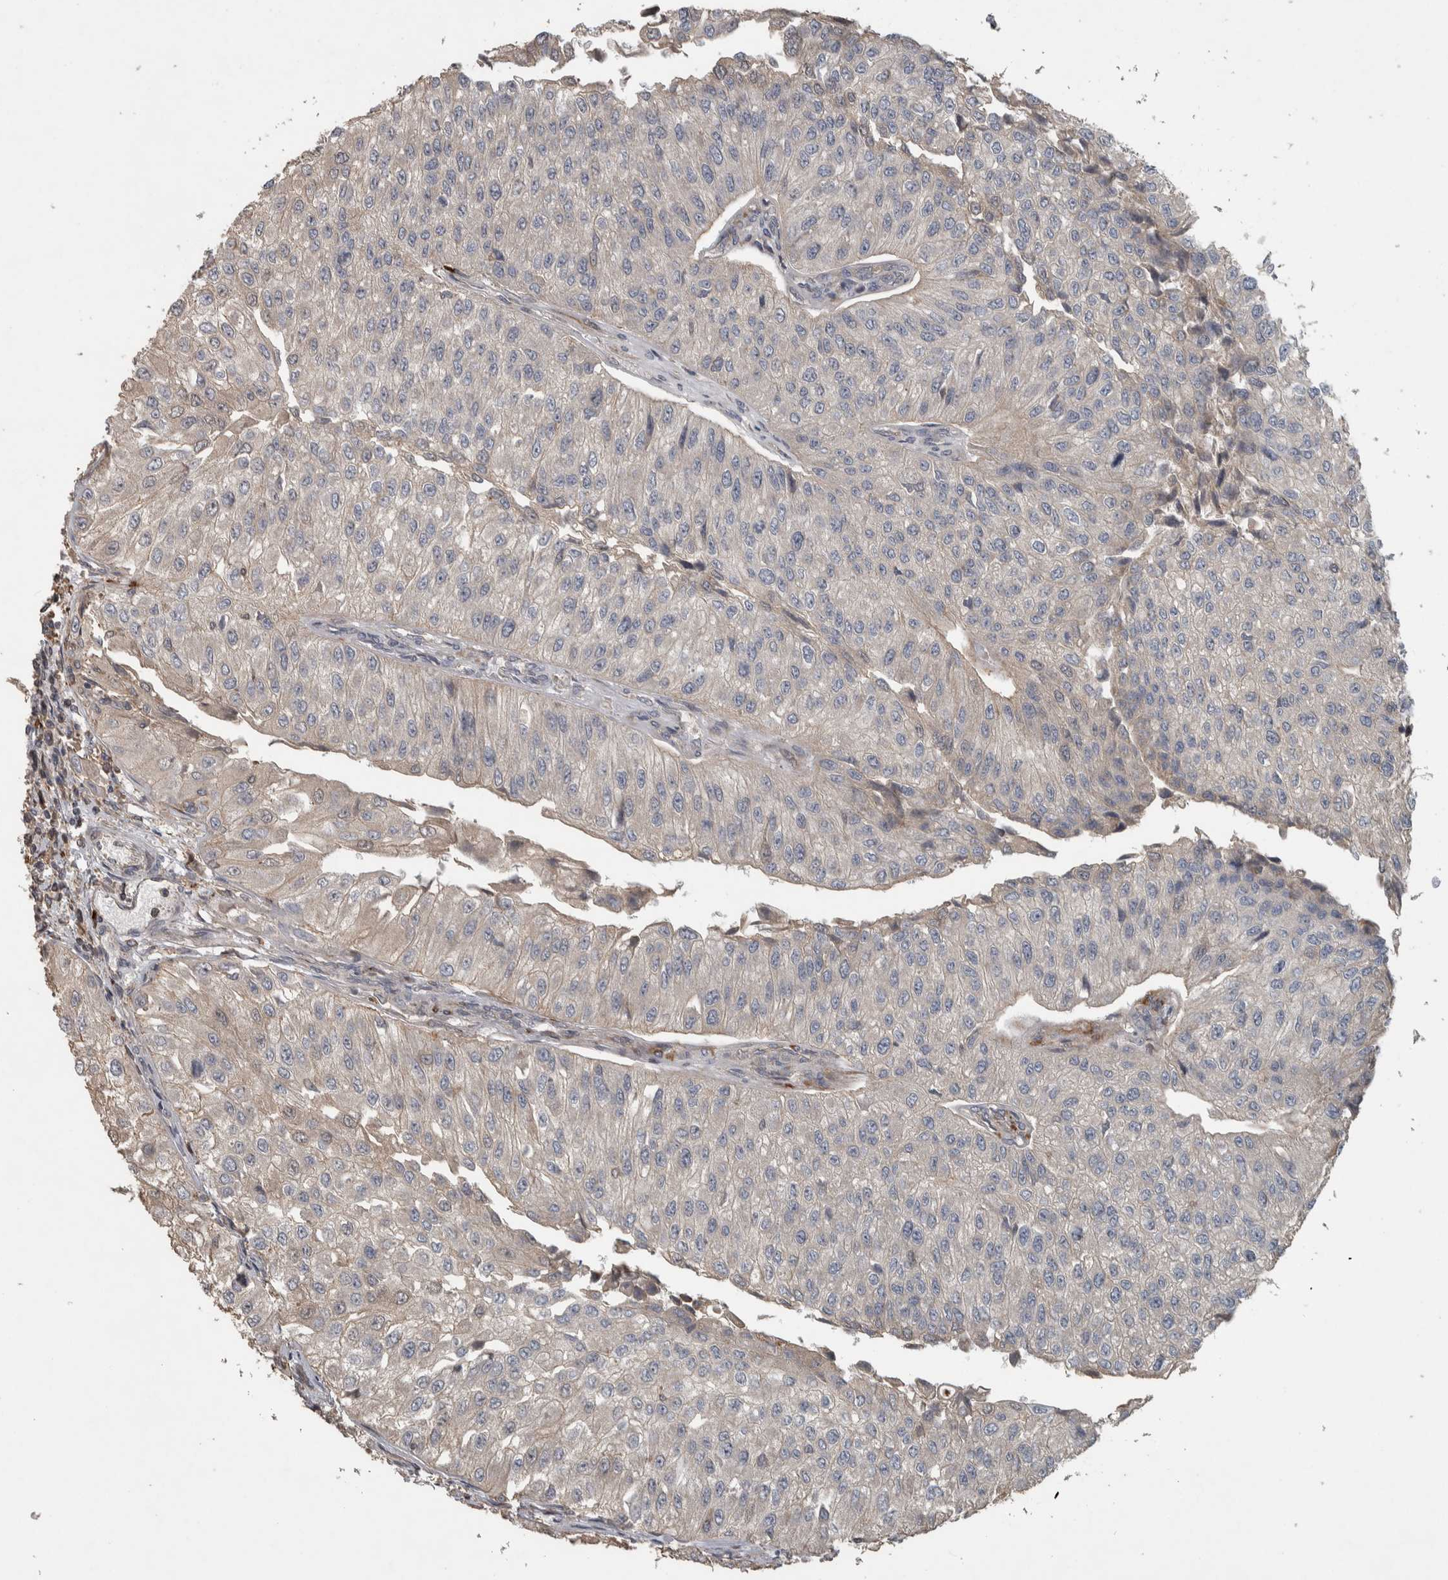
{"staining": {"intensity": "weak", "quantity": "<25%", "location": "cytoplasmic/membranous"}, "tissue": "urothelial cancer", "cell_type": "Tumor cells", "image_type": "cancer", "snomed": [{"axis": "morphology", "description": "Urothelial carcinoma, High grade"}, {"axis": "topography", "description": "Kidney"}, {"axis": "topography", "description": "Urinary bladder"}], "caption": "This is an immunohistochemistry photomicrograph of urothelial cancer. There is no positivity in tumor cells.", "gene": "ERAL1", "patient": {"sex": "male", "age": 77}}